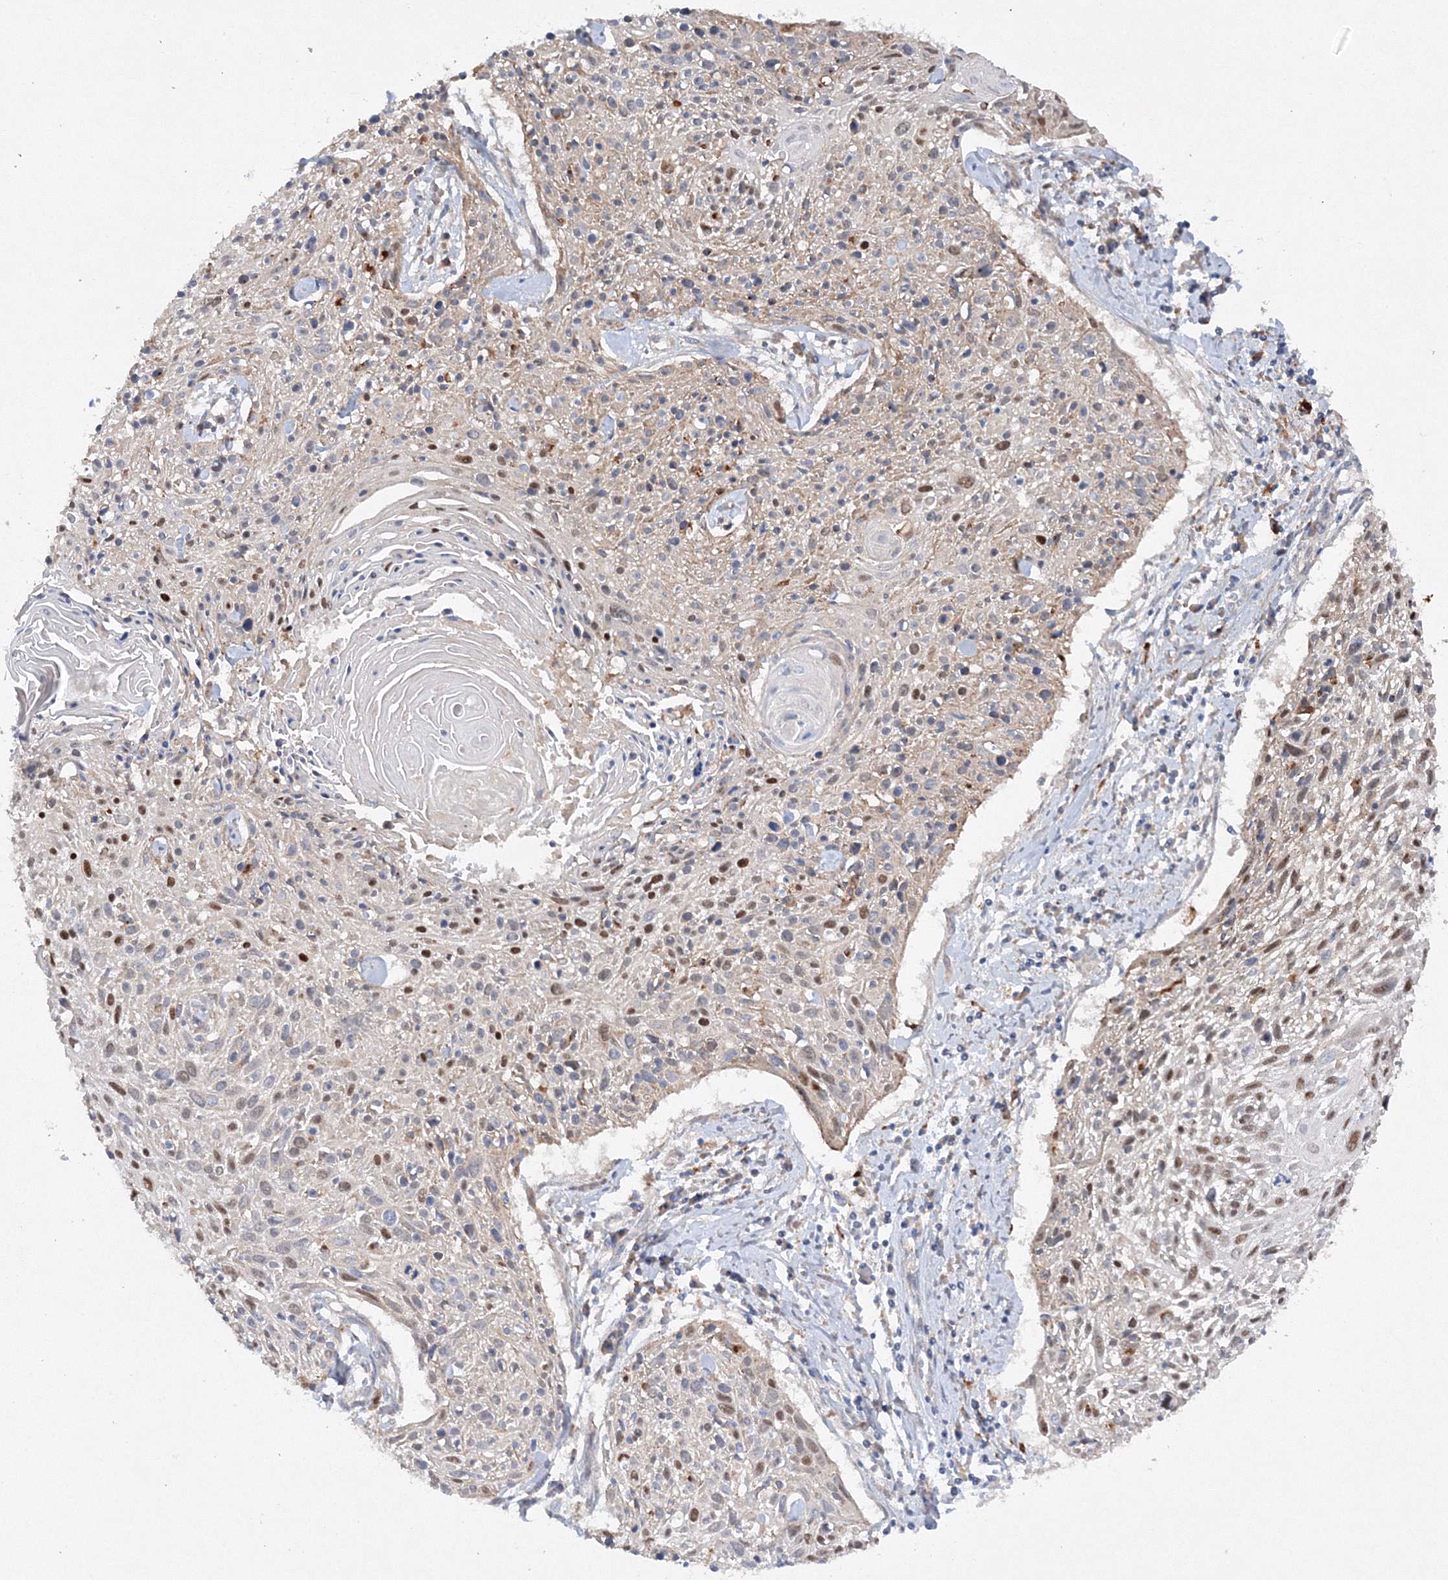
{"staining": {"intensity": "moderate", "quantity": "<25%", "location": "nuclear"}, "tissue": "cervical cancer", "cell_type": "Tumor cells", "image_type": "cancer", "snomed": [{"axis": "morphology", "description": "Squamous cell carcinoma, NOS"}, {"axis": "topography", "description": "Cervix"}], "caption": "Immunohistochemical staining of human cervical squamous cell carcinoma reveals low levels of moderate nuclear positivity in about <25% of tumor cells.", "gene": "SLC36A1", "patient": {"sex": "female", "age": 51}}